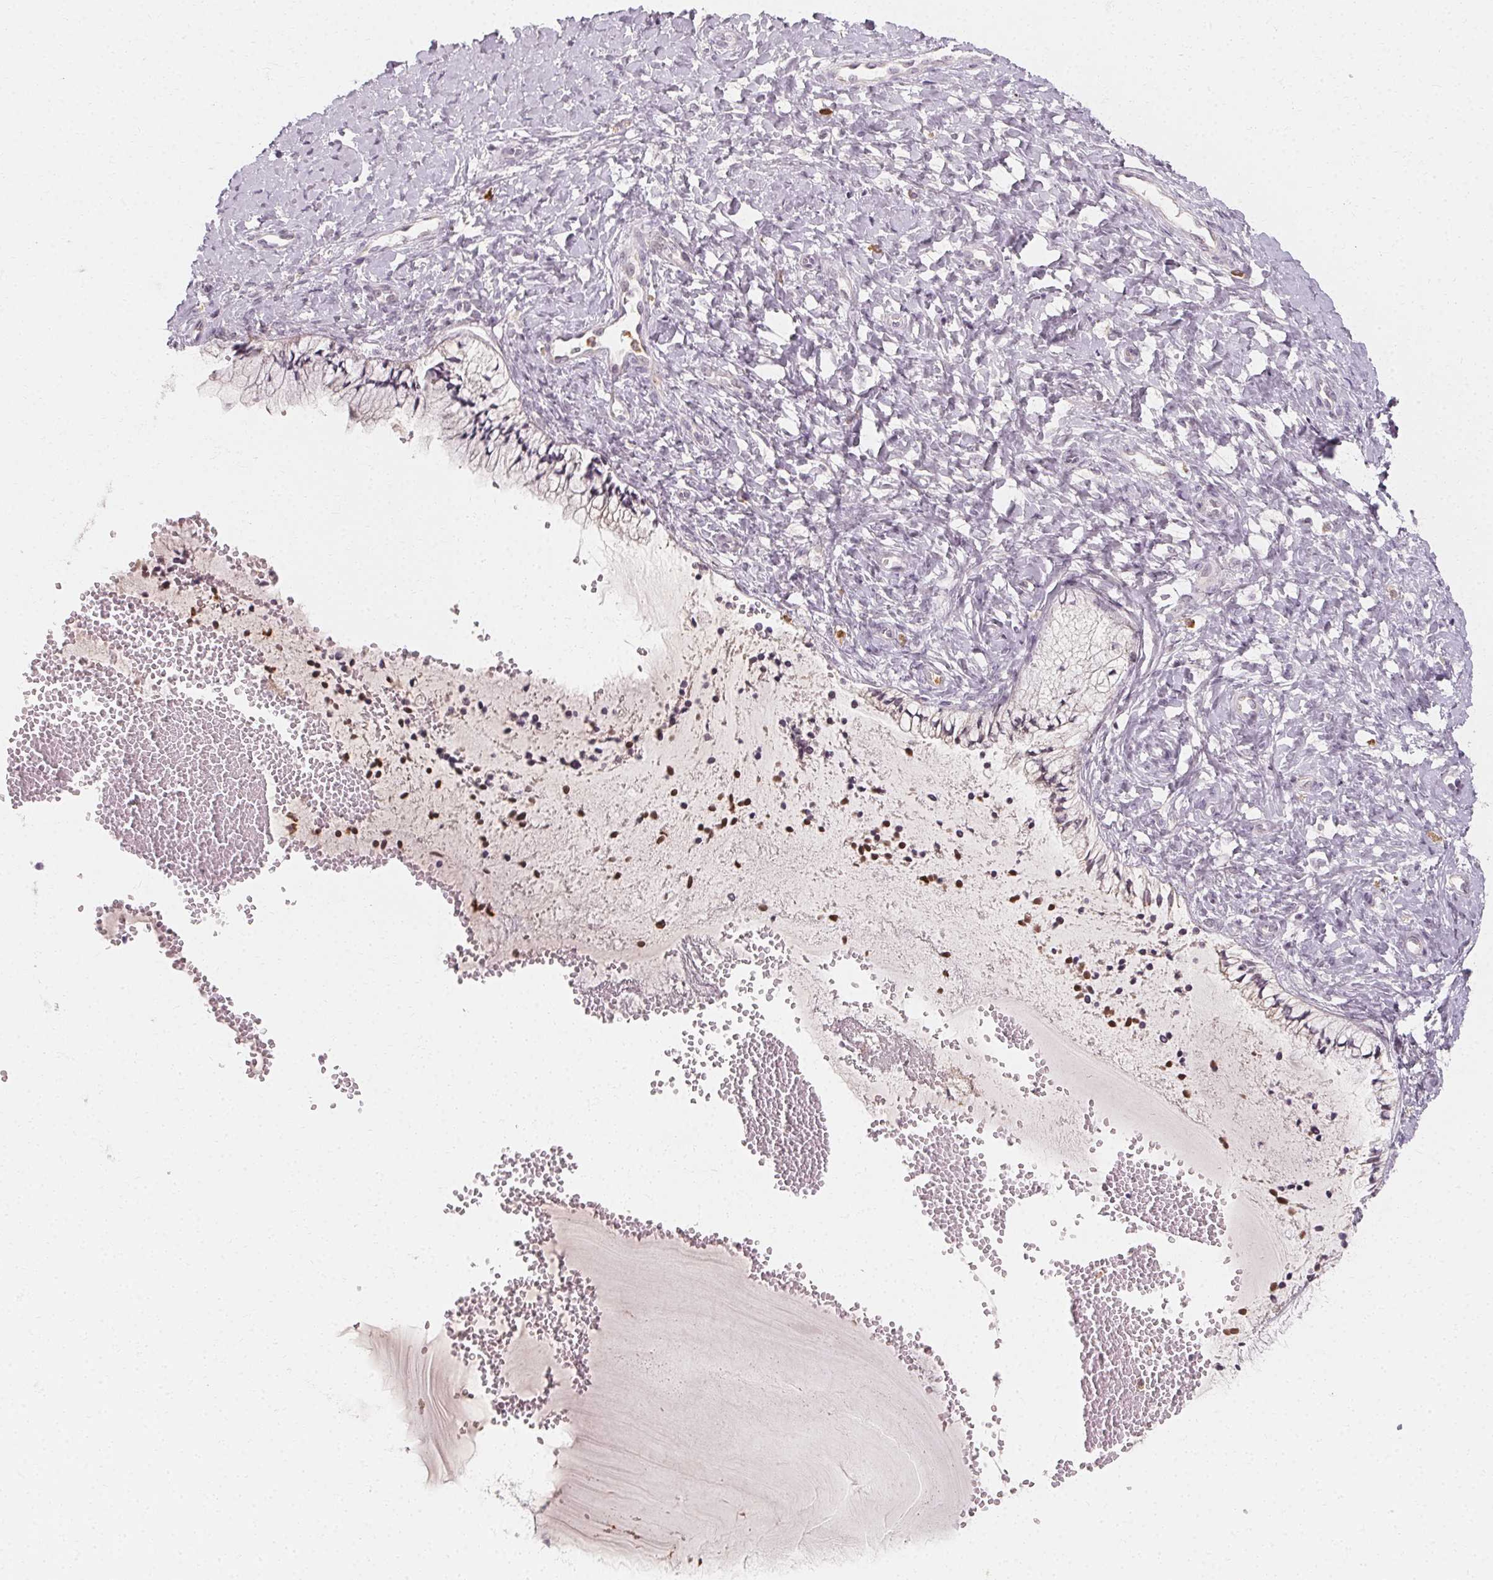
{"staining": {"intensity": "negative", "quantity": "none", "location": "none"}, "tissue": "cervix", "cell_type": "Glandular cells", "image_type": "normal", "snomed": [{"axis": "morphology", "description": "Normal tissue, NOS"}, {"axis": "topography", "description": "Cervix"}], "caption": "IHC of benign cervix displays no expression in glandular cells. (DAB (3,3'-diaminobenzidine) IHC, high magnification).", "gene": "CLCNKA", "patient": {"sex": "female", "age": 37}}